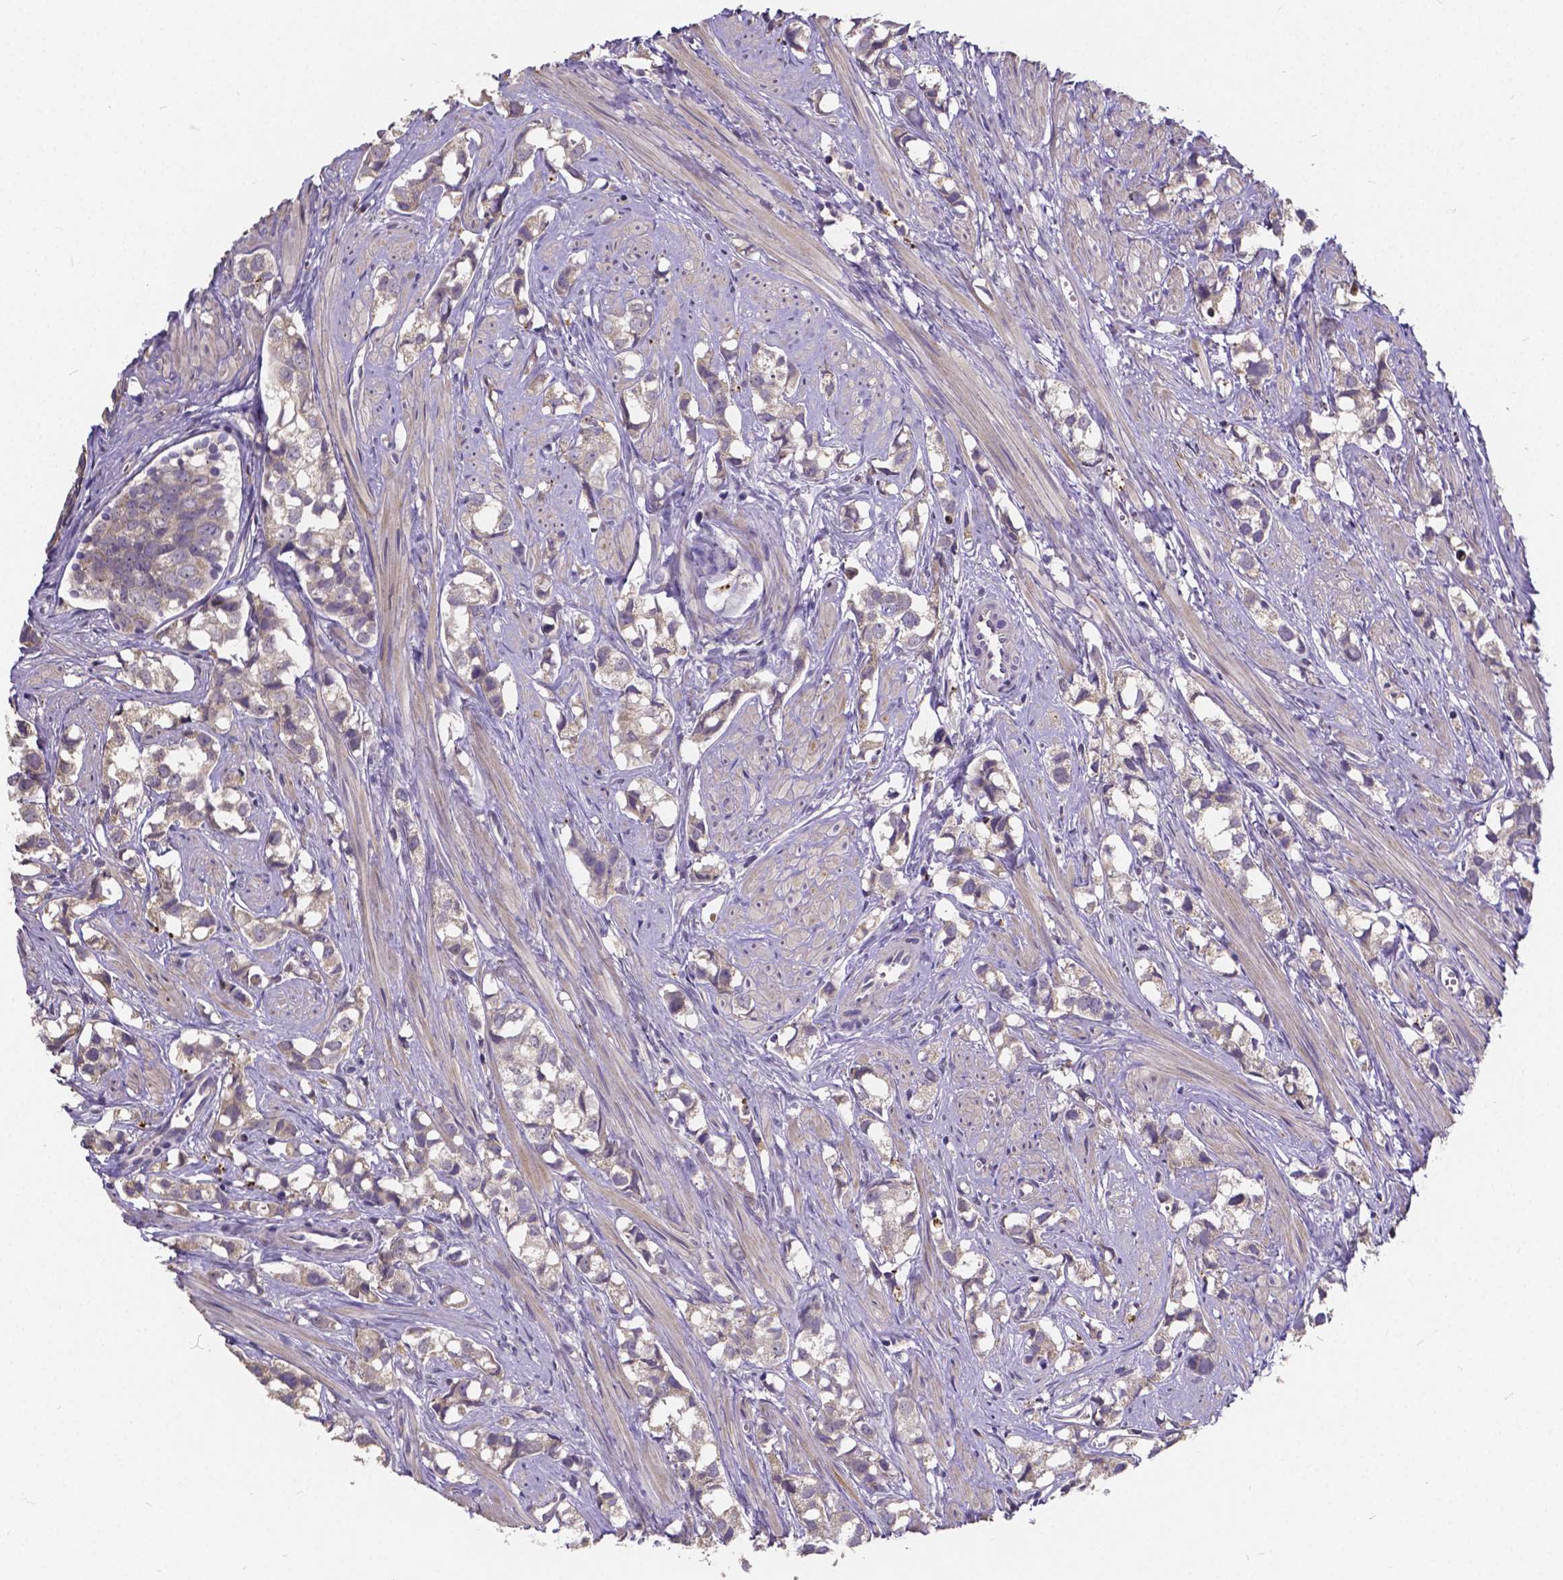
{"staining": {"intensity": "weak", "quantity": "25%-75%", "location": "cytoplasmic/membranous"}, "tissue": "prostate cancer", "cell_type": "Tumor cells", "image_type": "cancer", "snomed": [{"axis": "morphology", "description": "Adenocarcinoma, High grade"}, {"axis": "topography", "description": "Prostate"}], "caption": "About 25%-75% of tumor cells in prostate cancer (adenocarcinoma (high-grade)) exhibit weak cytoplasmic/membranous protein staining as visualized by brown immunohistochemical staining.", "gene": "CTNNA2", "patient": {"sex": "male", "age": 58}}